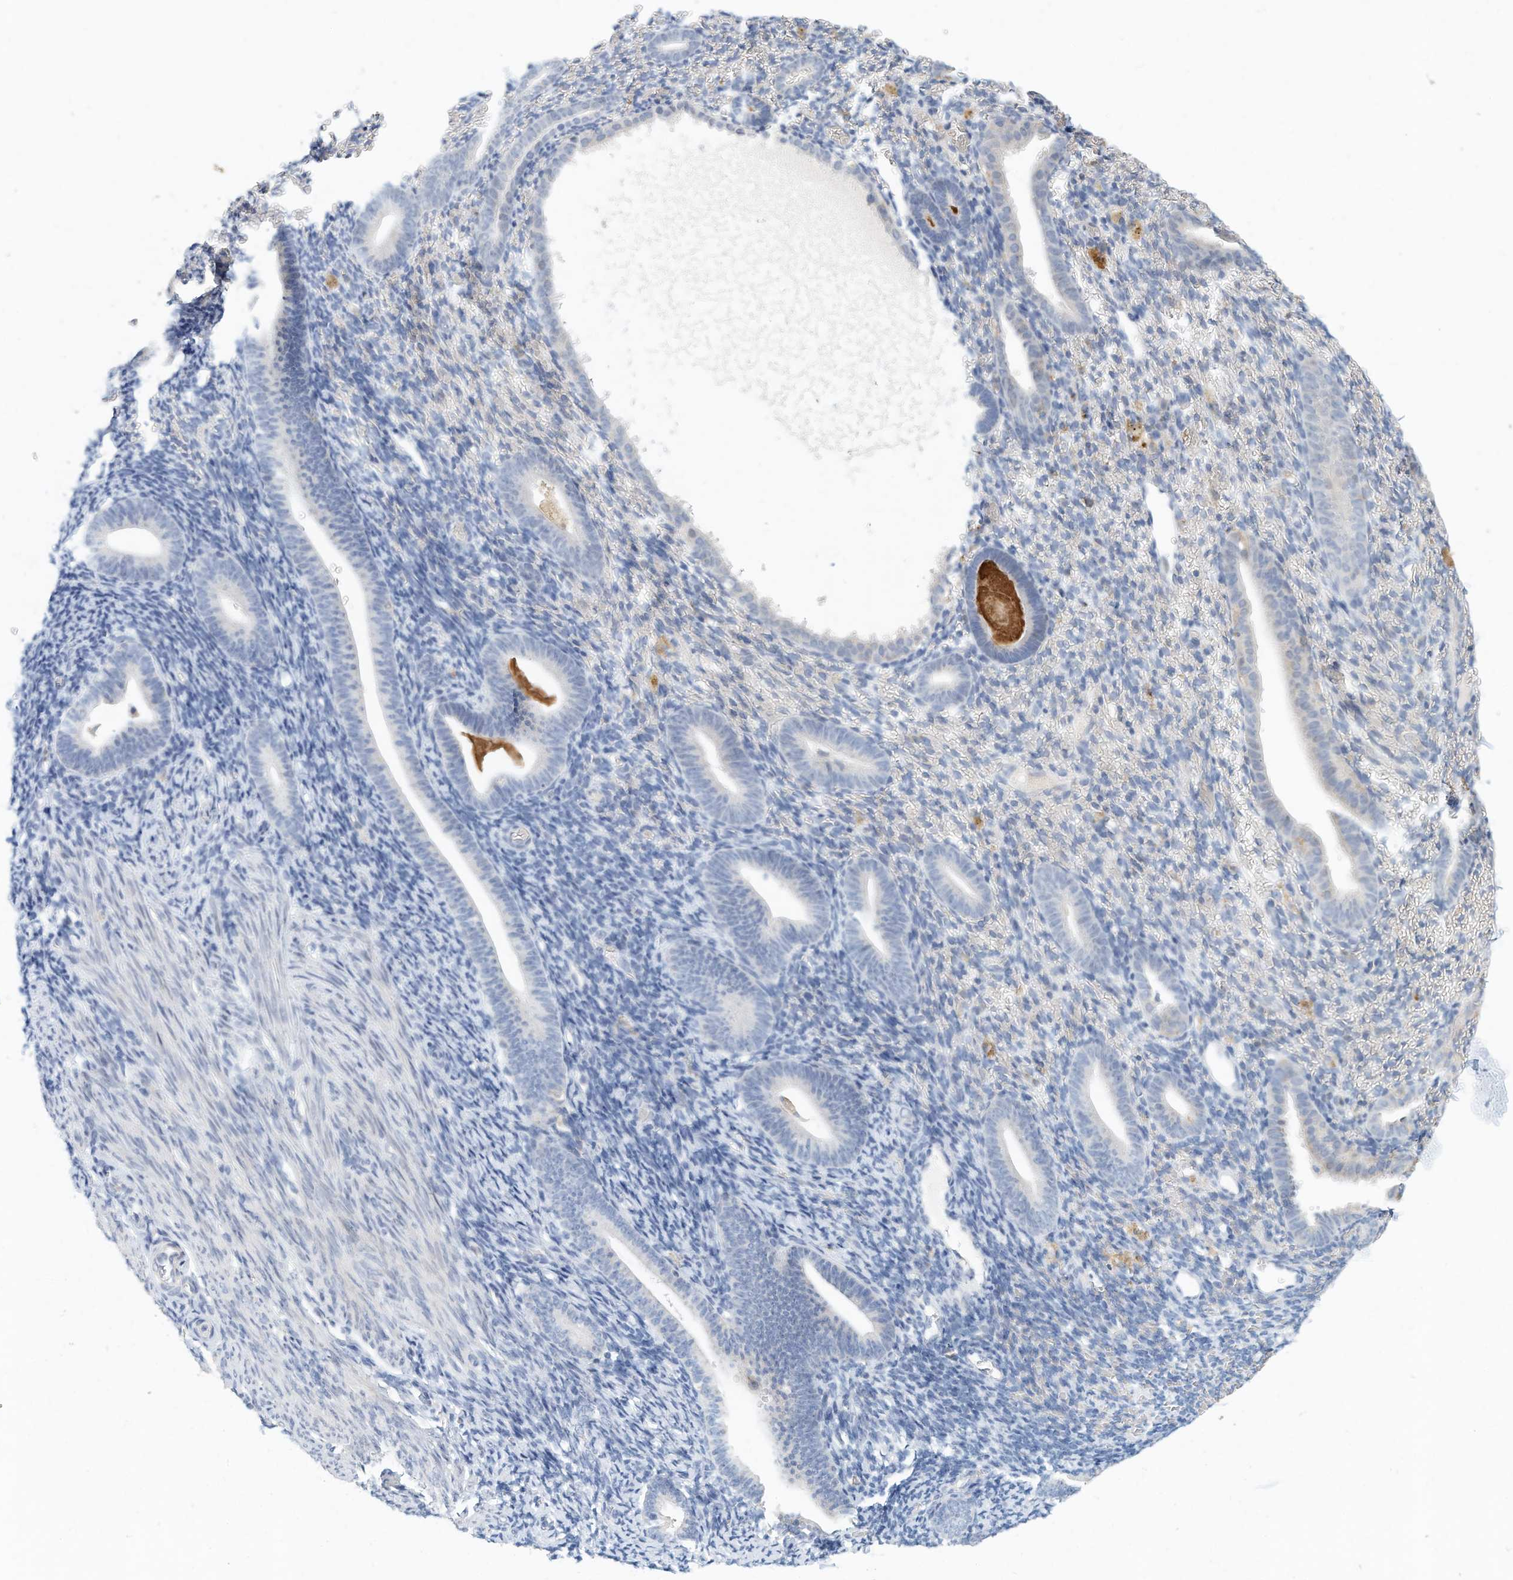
{"staining": {"intensity": "negative", "quantity": "none", "location": "none"}, "tissue": "endometrium", "cell_type": "Cells in endometrial stroma", "image_type": "normal", "snomed": [{"axis": "morphology", "description": "Normal tissue, NOS"}, {"axis": "topography", "description": "Endometrium"}], "caption": "The image shows no significant staining in cells in endometrial stroma of endometrium.", "gene": "MICAL1", "patient": {"sex": "female", "age": 51}}